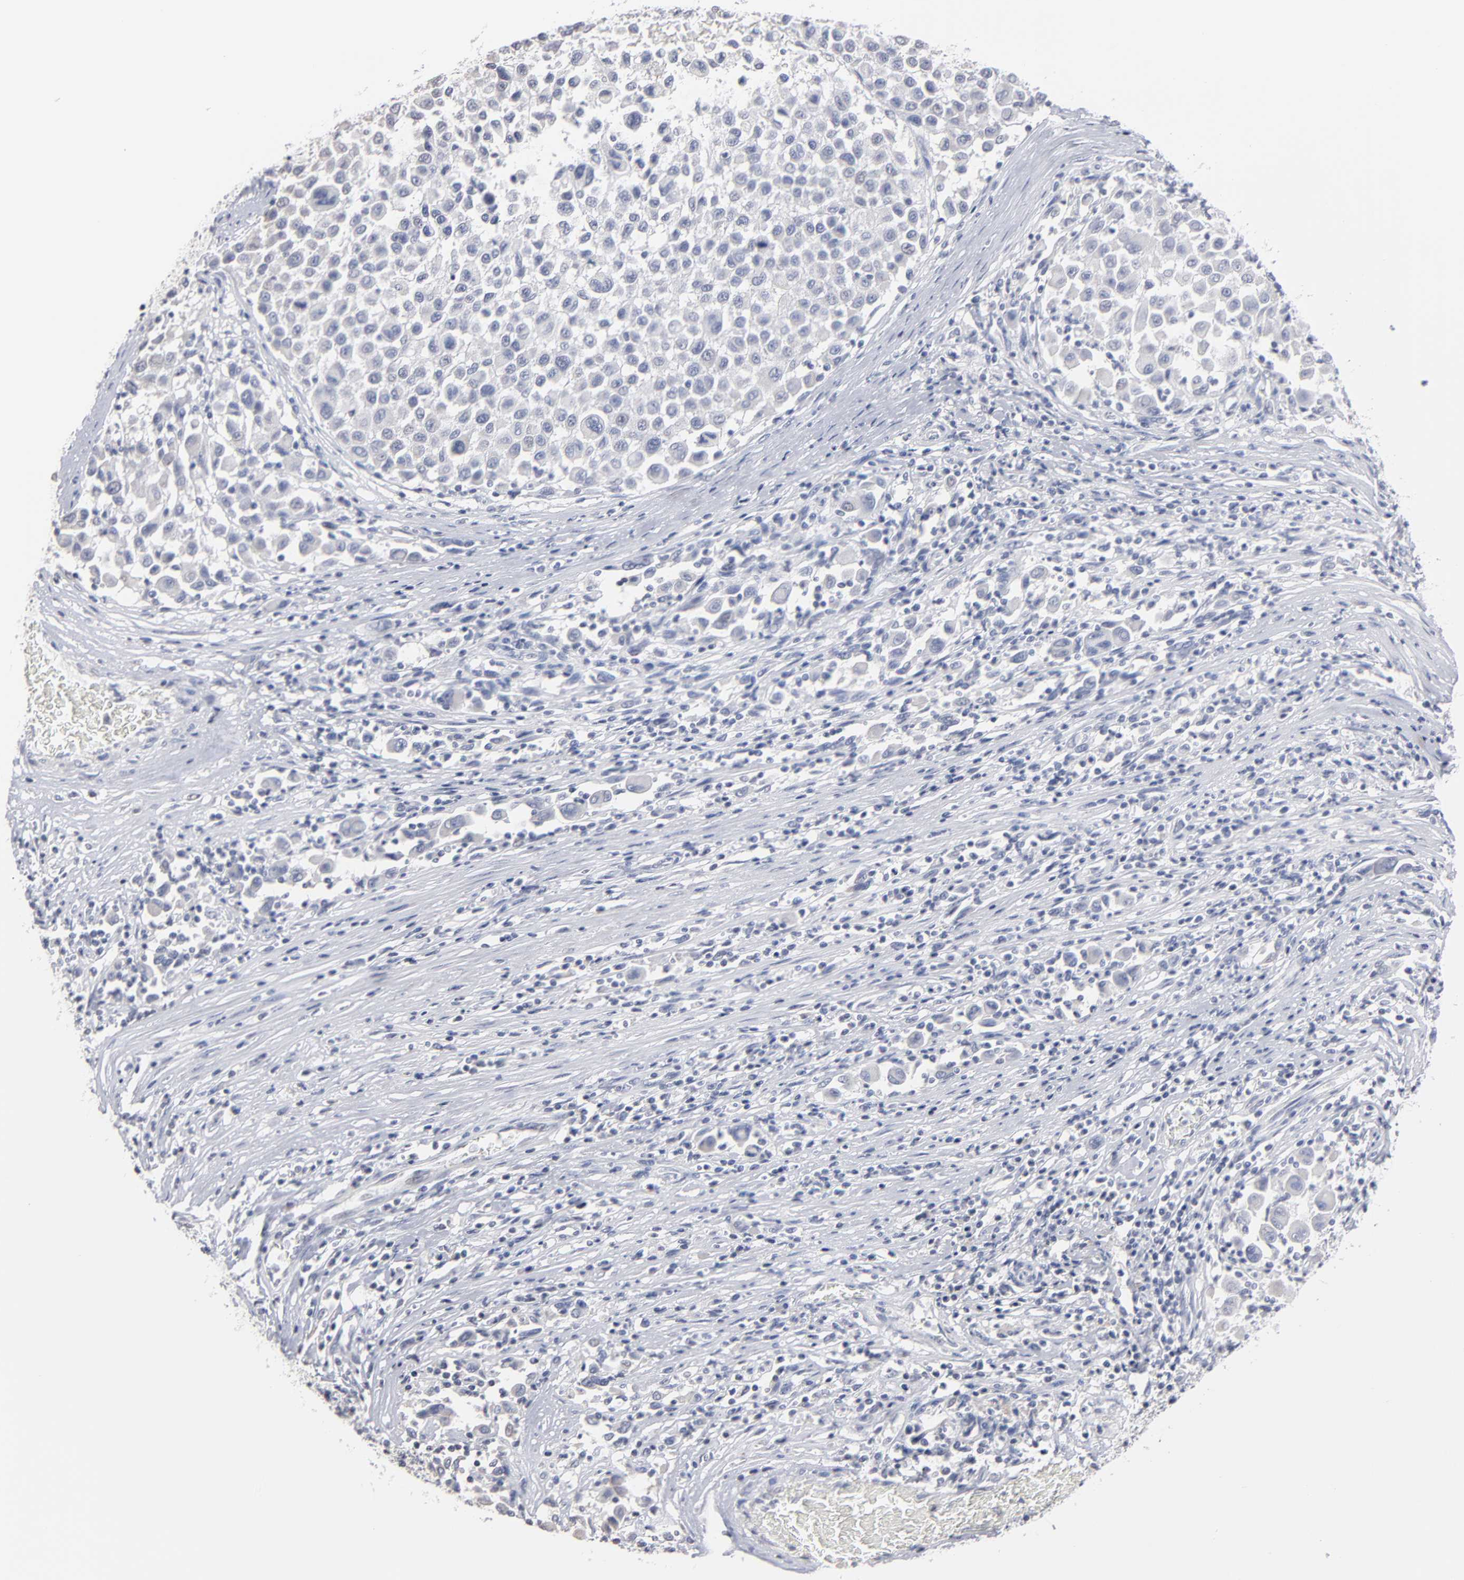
{"staining": {"intensity": "negative", "quantity": "none", "location": "none"}, "tissue": "melanoma", "cell_type": "Tumor cells", "image_type": "cancer", "snomed": [{"axis": "morphology", "description": "Malignant melanoma, Metastatic site"}, {"axis": "topography", "description": "Lymph node"}], "caption": "An image of human malignant melanoma (metastatic site) is negative for staining in tumor cells.", "gene": "RPH3A", "patient": {"sex": "male", "age": 61}}